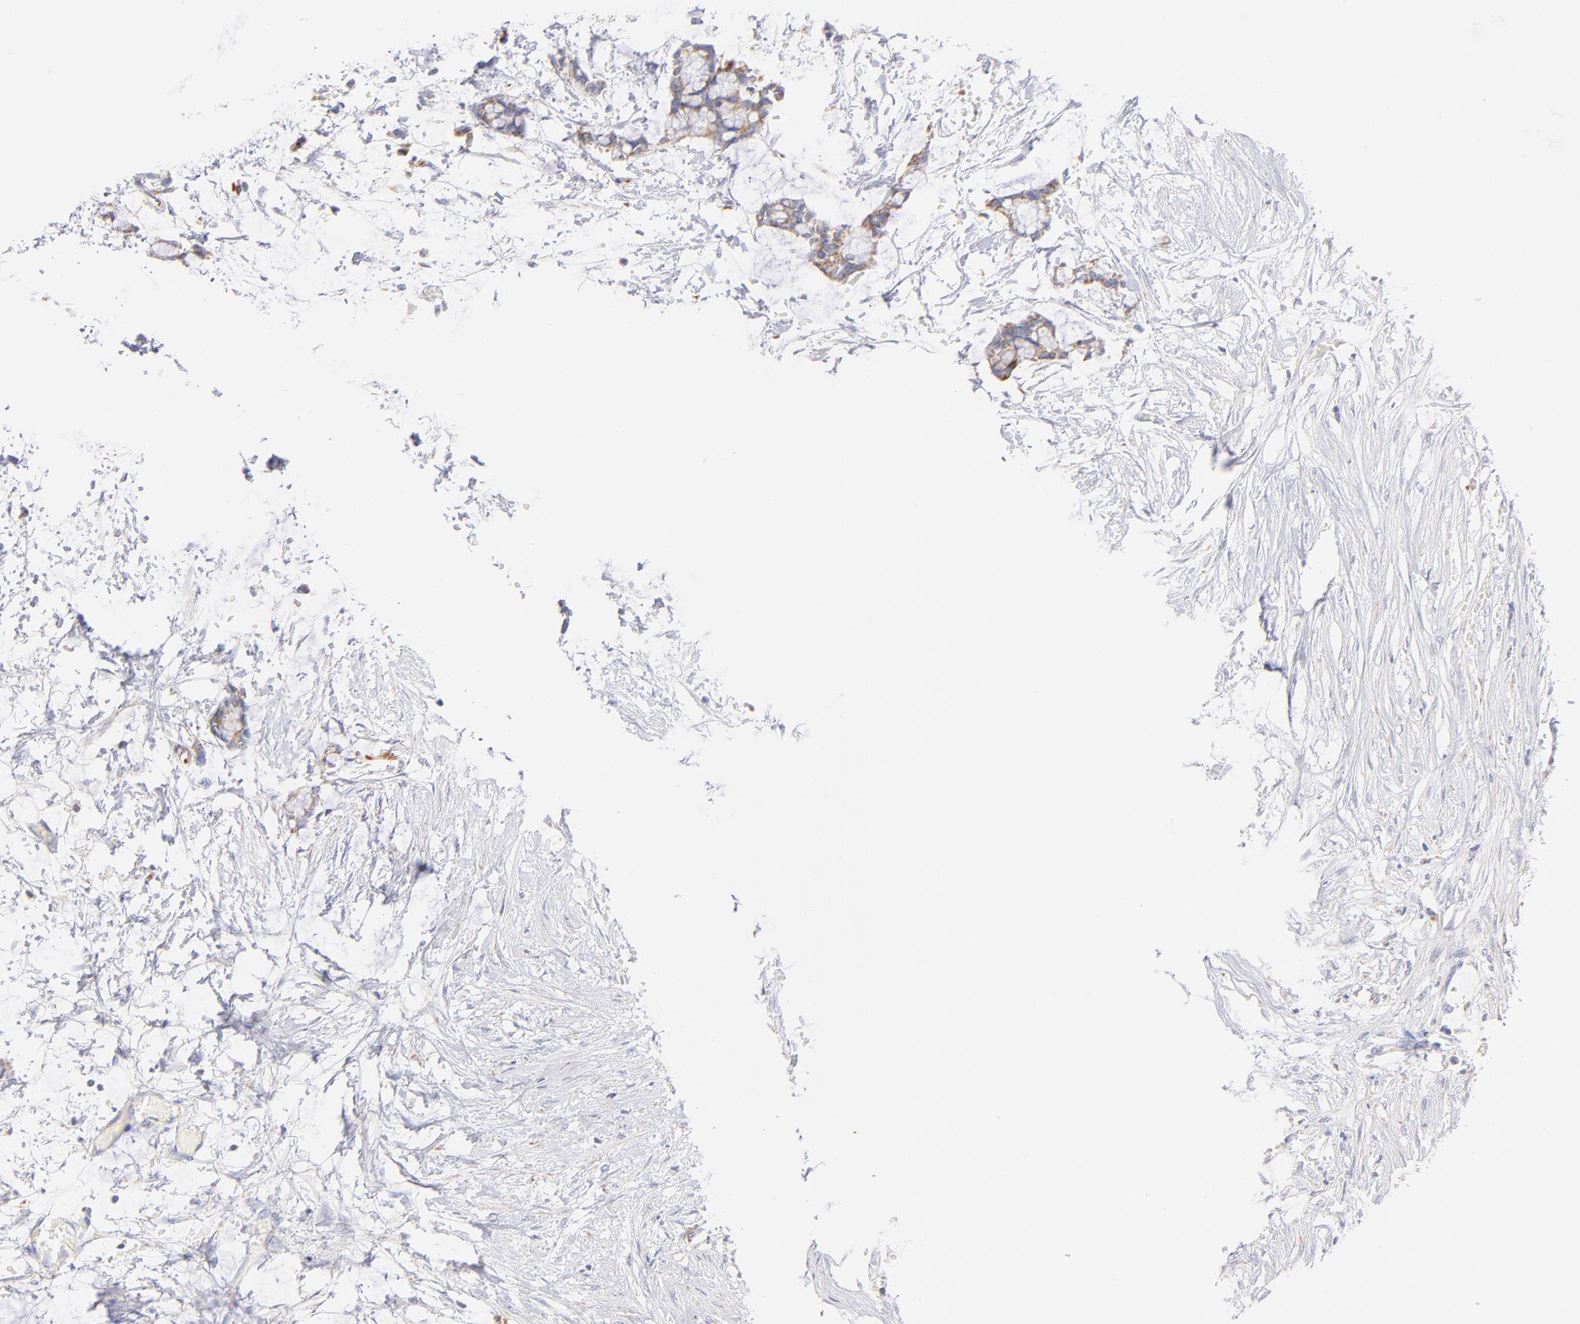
{"staining": {"intensity": "moderate", "quantity": ">75%", "location": "cytoplasmic/membranous"}, "tissue": "colorectal cancer", "cell_type": "Tumor cells", "image_type": "cancer", "snomed": [{"axis": "morphology", "description": "Normal tissue, NOS"}, {"axis": "morphology", "description": "Adenocarcinoma, NOS"}, {"axis": "topography", "description": "Colon"}, {"axis": "topography", "description": "Peripheral nerve tissue"}], "caption": "Brown immunohistochemical staining in human colorectal cancer (adenocarcinoma) displays moderate cytoplasmic/membranous expression in about >75% of tumor cells. Using DAB (brown) and hematoxylin (blue) stains, captured at high magnification using brightfield microscopy.", "gene": "AIFM1", "patient": {"sex": "male", "age": 14}}